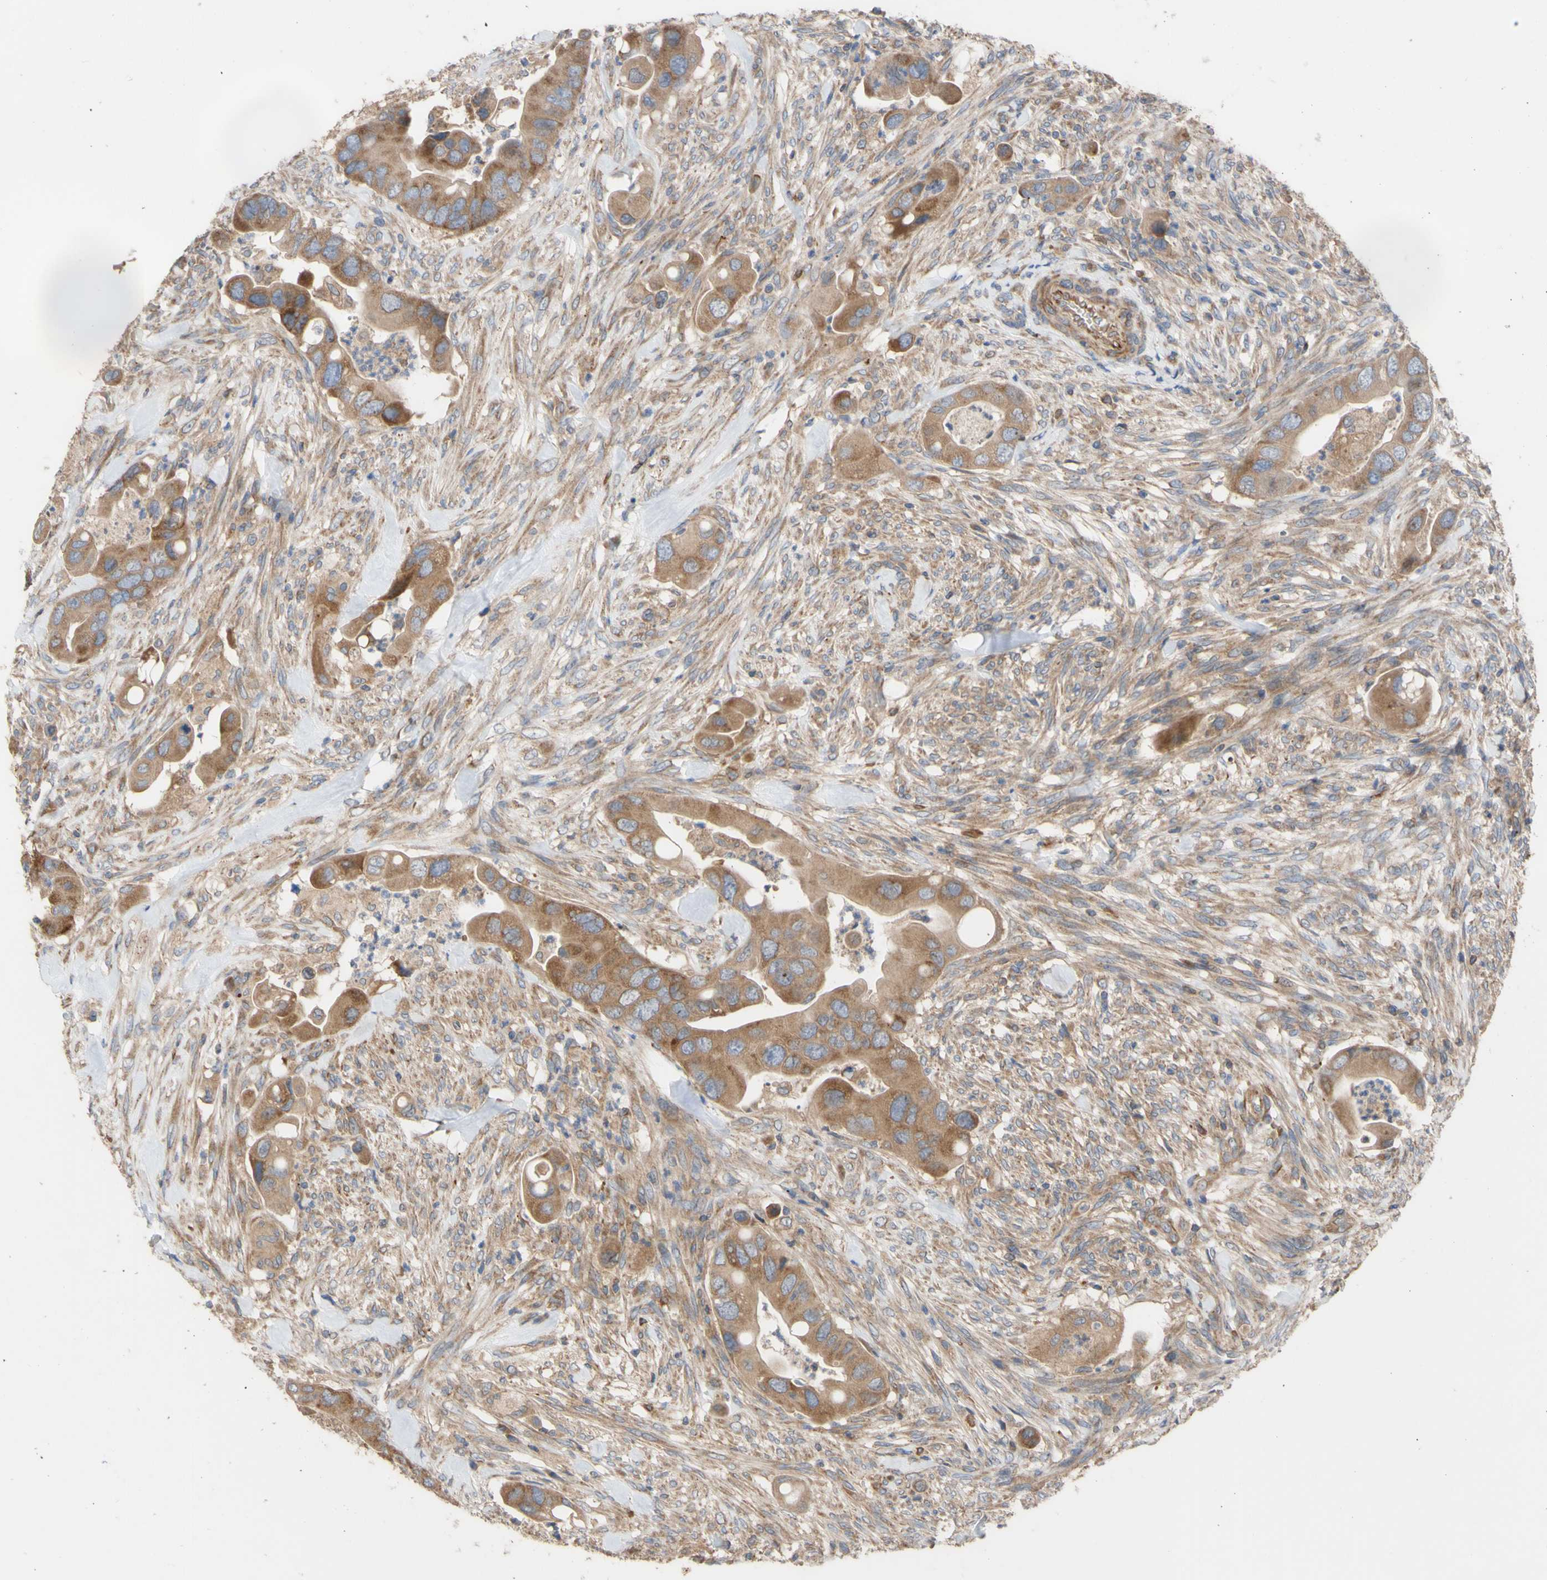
{"staining": {"intensity": "moderate", "quantity": ">75%", "location": "cytoplasmic/membranous"}, "tissue": "colorectal cancer", "cell_type": "Tumor cells", "image_type": "cancer", "snomed": [{"axis": "morphology", "description": "Adenocarcinoma, NOS"}, {"axis": "topography", "description": "Rectum"}], "caption": "Protein expression analysis of colorectal cancer (adenocarcinoma) demonstrates moderate cytoplasmic/membranous positivity in about >75% of tumor cells.", "gene": "EIF2S3", "patient": {"sex": "female", "age": 57}}